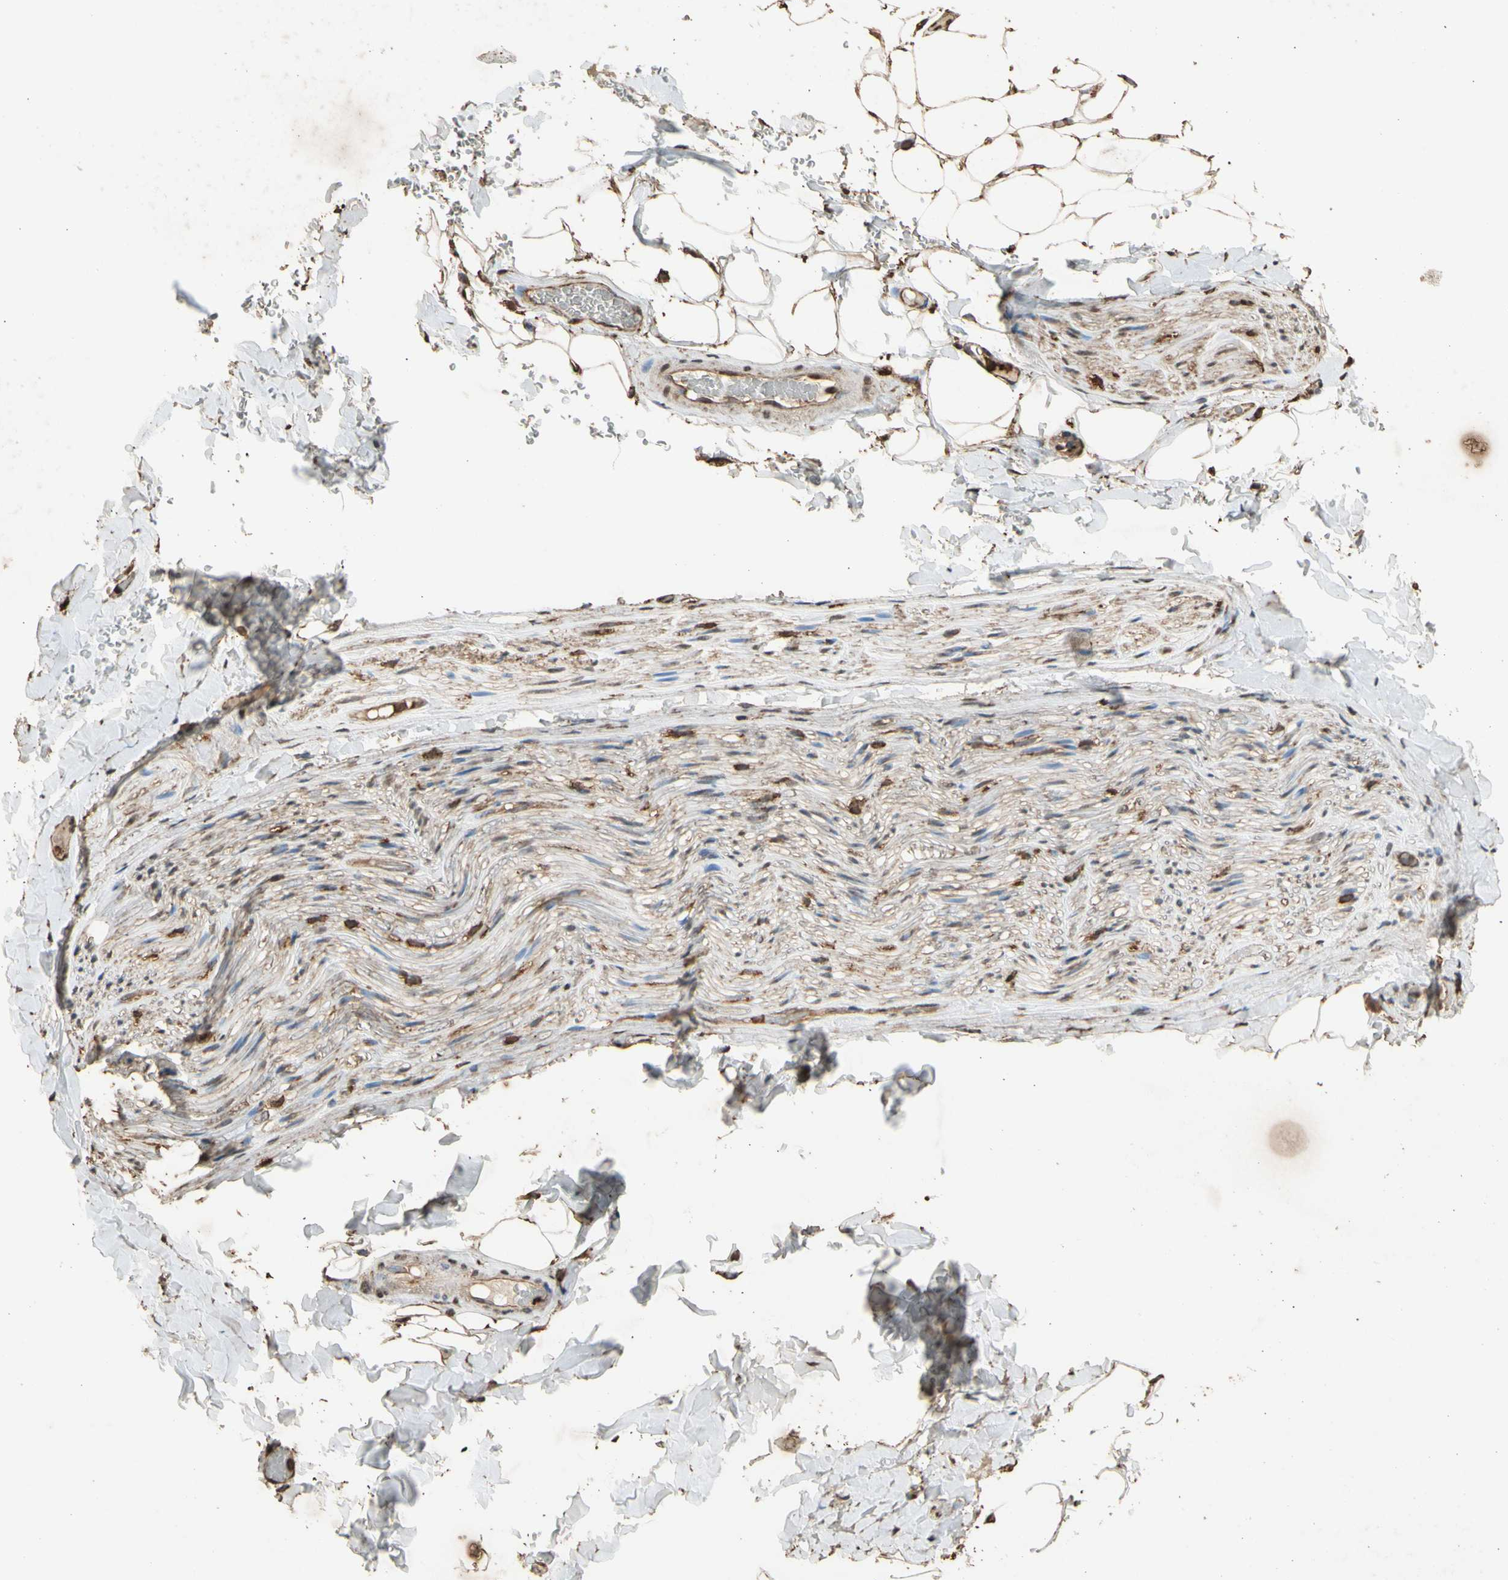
{"staining": {"intensity": "moderate", "quantity": ">75%", "location": "cytoplasmic/membranous"}, "tissue": "adipose tissue", "cell_type": "Adipocytes", "image_type": "normal", "snomed": [{"axis": "morphology", "description": "Normal tissue, NOS"}, {"axis": "topography", "description": "Peripheral nerve tissue"}], "caption": "This image reveals normal adipose tissue stained with immunohistochemistry to label a protein in brown. The cytoplasmic/membranous of adipocytes show moderate positivity for the protein. Nuclei are counter-stained blue.", "gene": "TNFSF13B", "patient": {"sex": "male", "age": 70}}